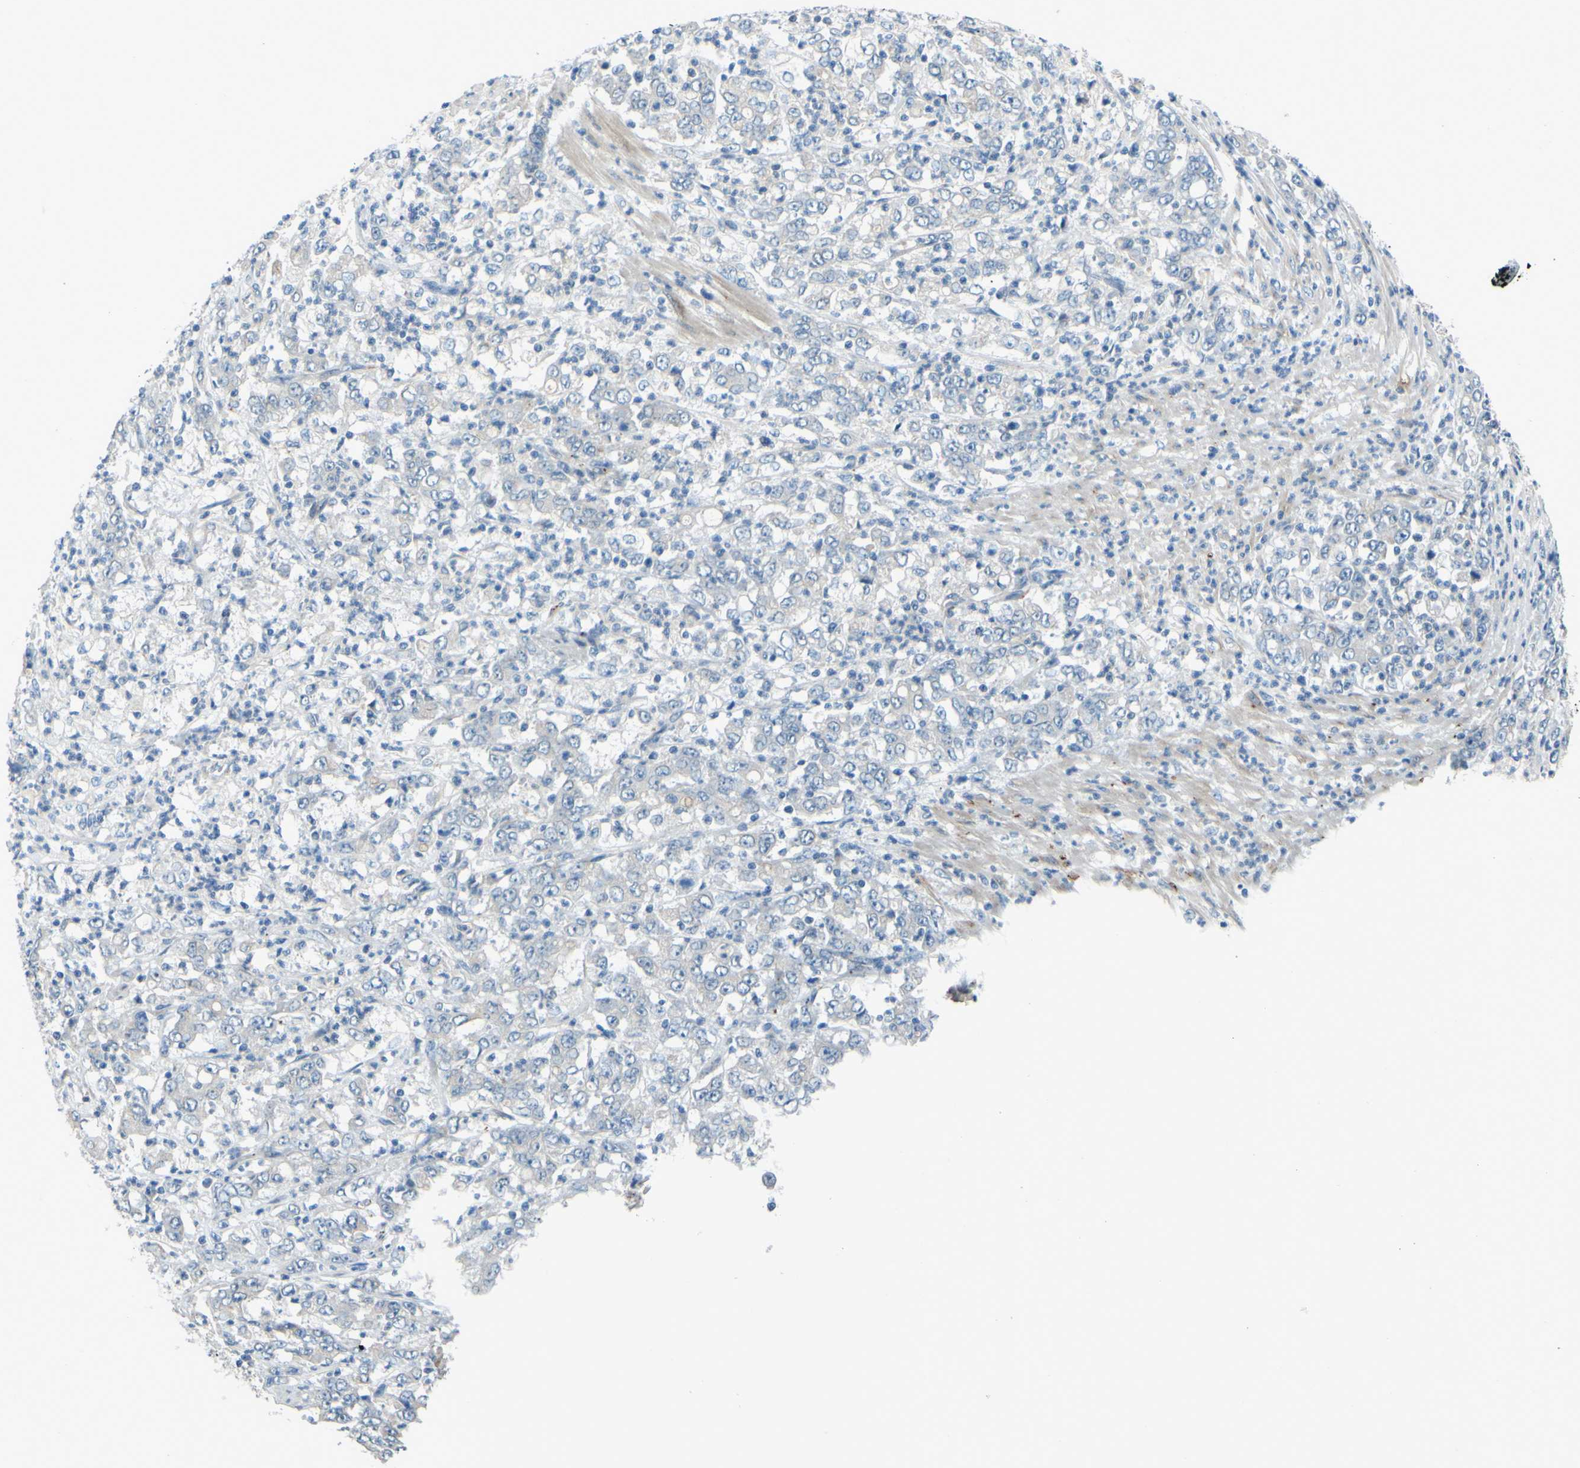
{"staining": {"intensity": "negative", "quantity": "none", "location": "none"}, "tissue": "stomach cancer", "cell_type": "Tumor cells", "image_type": "cancer", "snomed": [{"axis": "morphology", "description": "Adenocarcinoma, NOS"}, {"axis": "topography", "description": "Stomach, lower"}], "caption": "Stomach cancer (adenocarcinoma) stained for a protein using immunohistochemistry displays no staining tumor cells.", "gene": "ARHGAP1", "patient": {"sex": "female", "age": 71}}